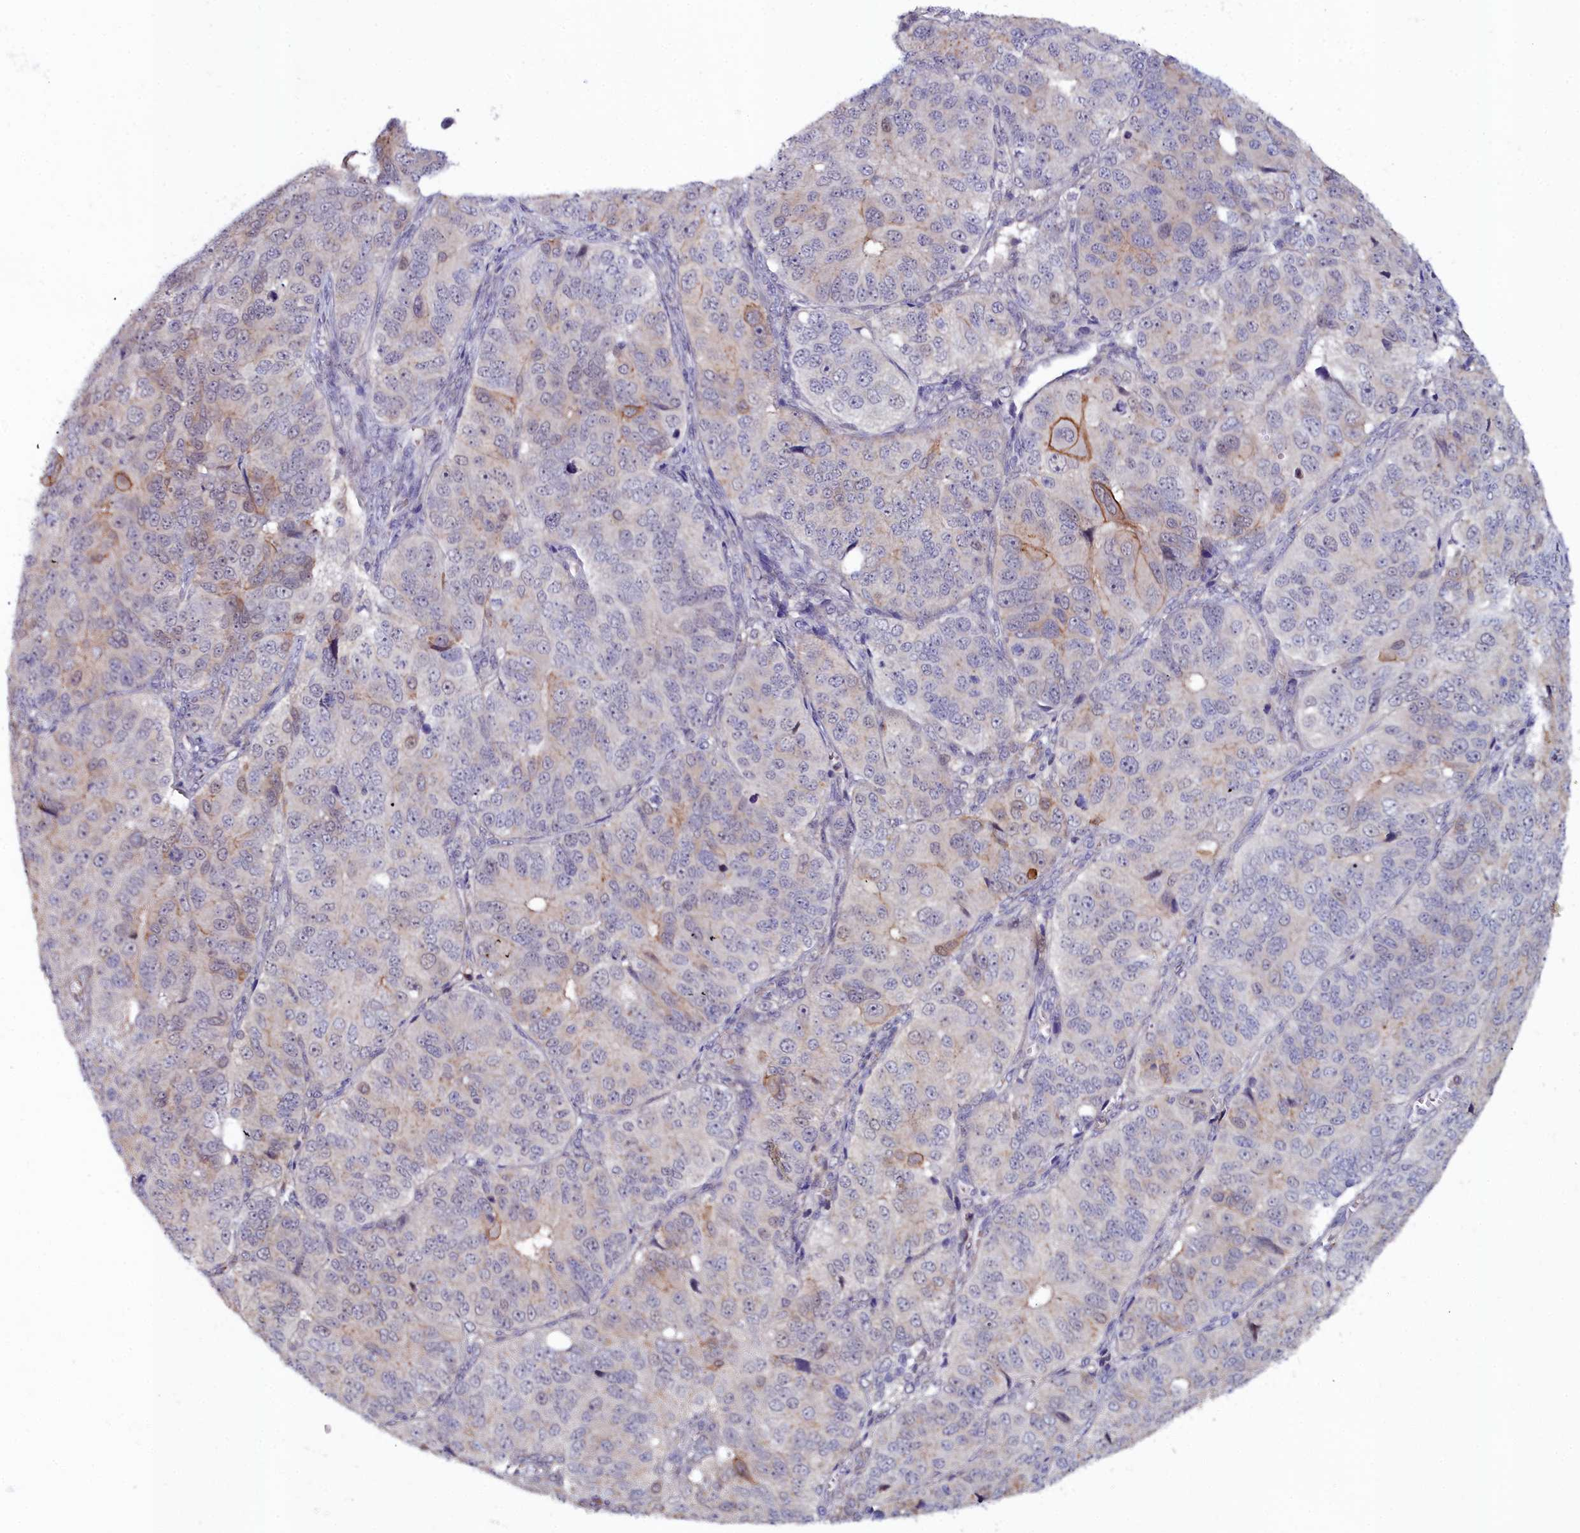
{"staining": {"intensity": "weak", "quantity": "<25%", "location": "cytoplasmic/membranous"}, "tissue": "ovarian cancer", "cell_type": "Tumor cells", "image_type": "cancer", "snomed": [{"axis": "morphology", "description": "Carcinoma, endometroid"}, {"axis": "topography", "description": "Ovary"}], "caption": "The immunohistochemistry (IHC) photomicrograph has no significant staining in tumor cells of ovarian endometroid carcinoma tissue. The staining is performed using DAB brown chromogen with nuclei counter-stained in using hematoxylin.", "gene": "KCTD18", "patient": {"sex": "female", "age": 51}}